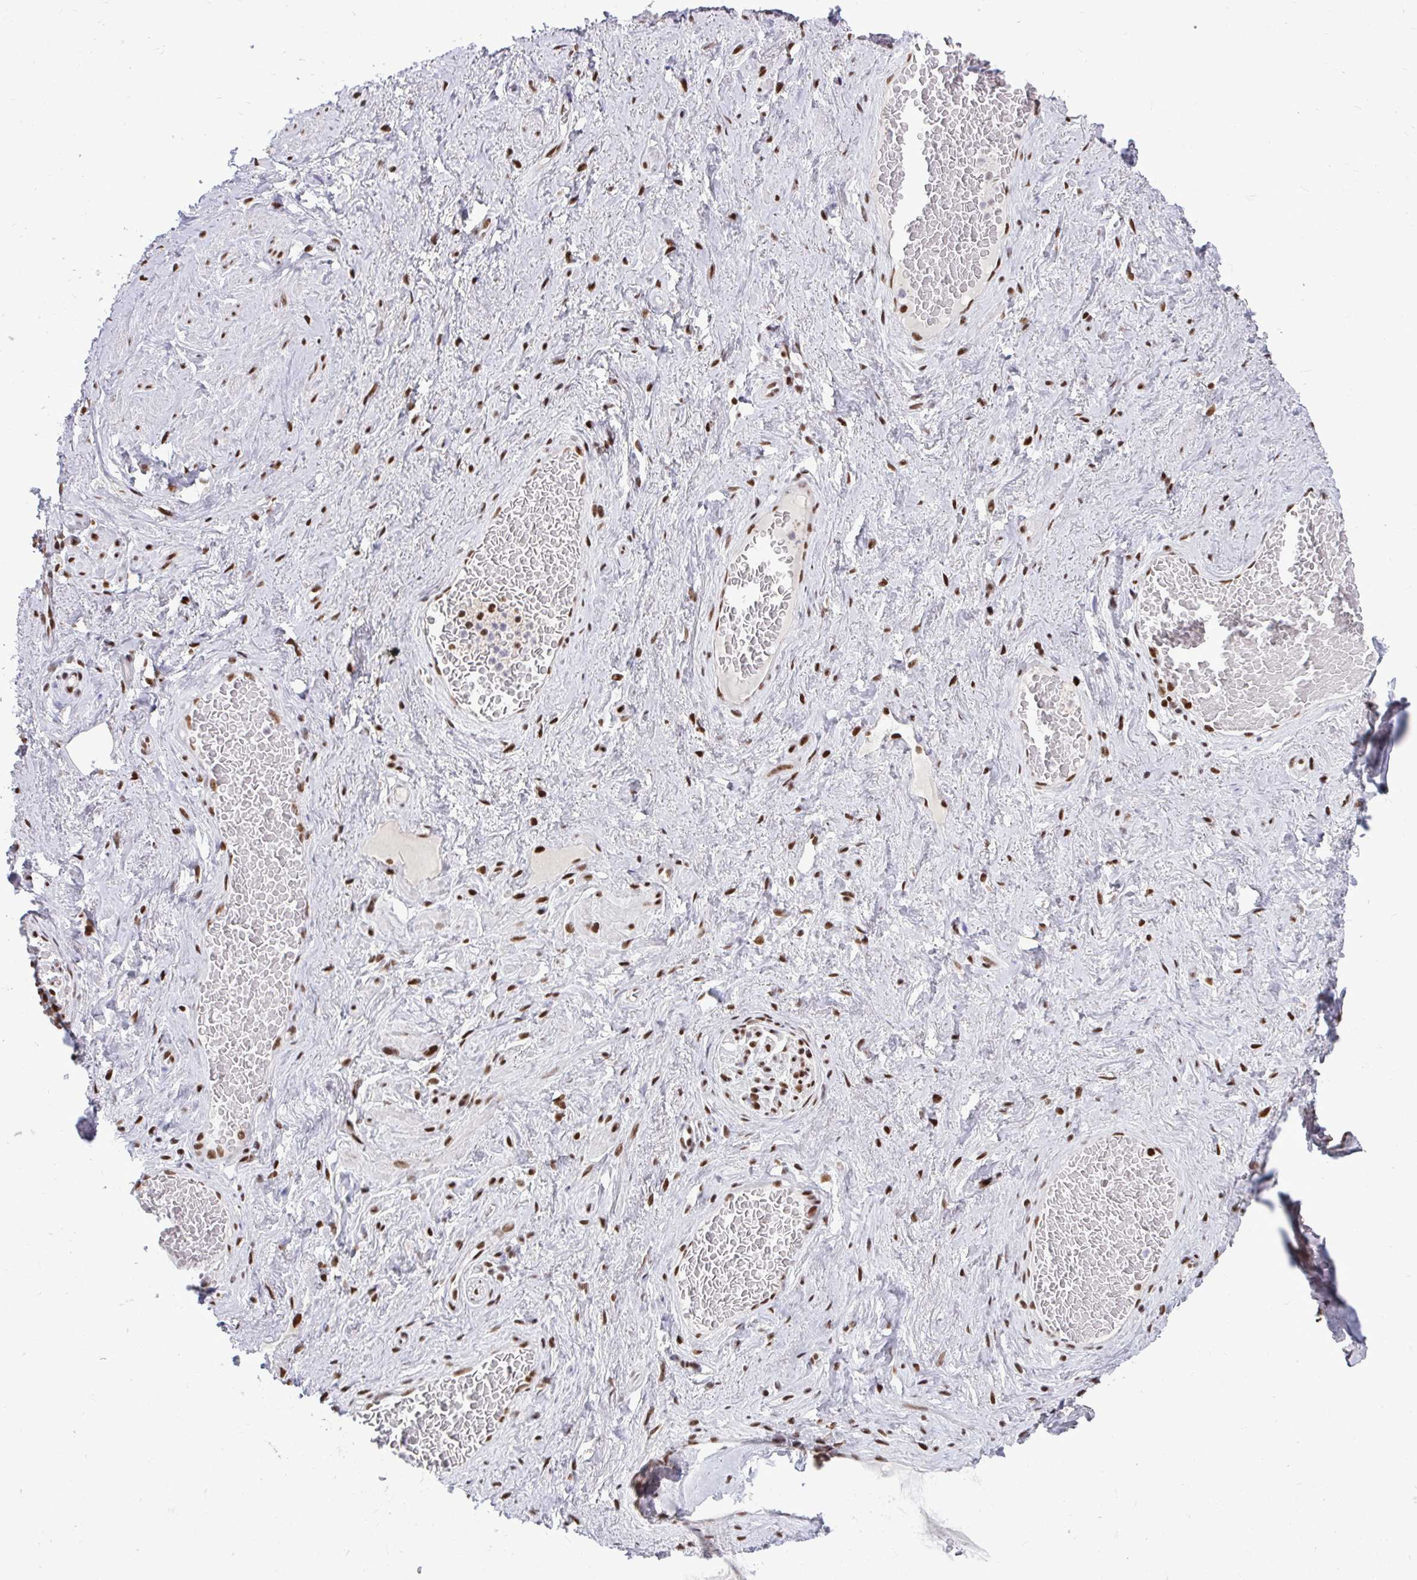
{"staining": {"intensity": "moderate", "quantity": ">75%", "location": "nuclear"}, "tissue": "soft tissue", "cell_type": "Fibroblasts", "image_type": "normal", "snomed": [{"axis": "morphology", "description": "Normal tissue, NOS"}, {"axis": "topography", "description": "Vagina"}, {"axis": "topography", "description": "Peripheral nerve tissue"}], "caption": "Protein staining exhibits moderate nuclear expression in approximately >75% of fibroblasts in benign soft tissue. The staining is performed using DAB brown chromogen to label protein expression. The nuclei are counter-stained blue using hematoxylin.", "gene": "CDYL", "patient": {"sex": "female", "age": 71}}